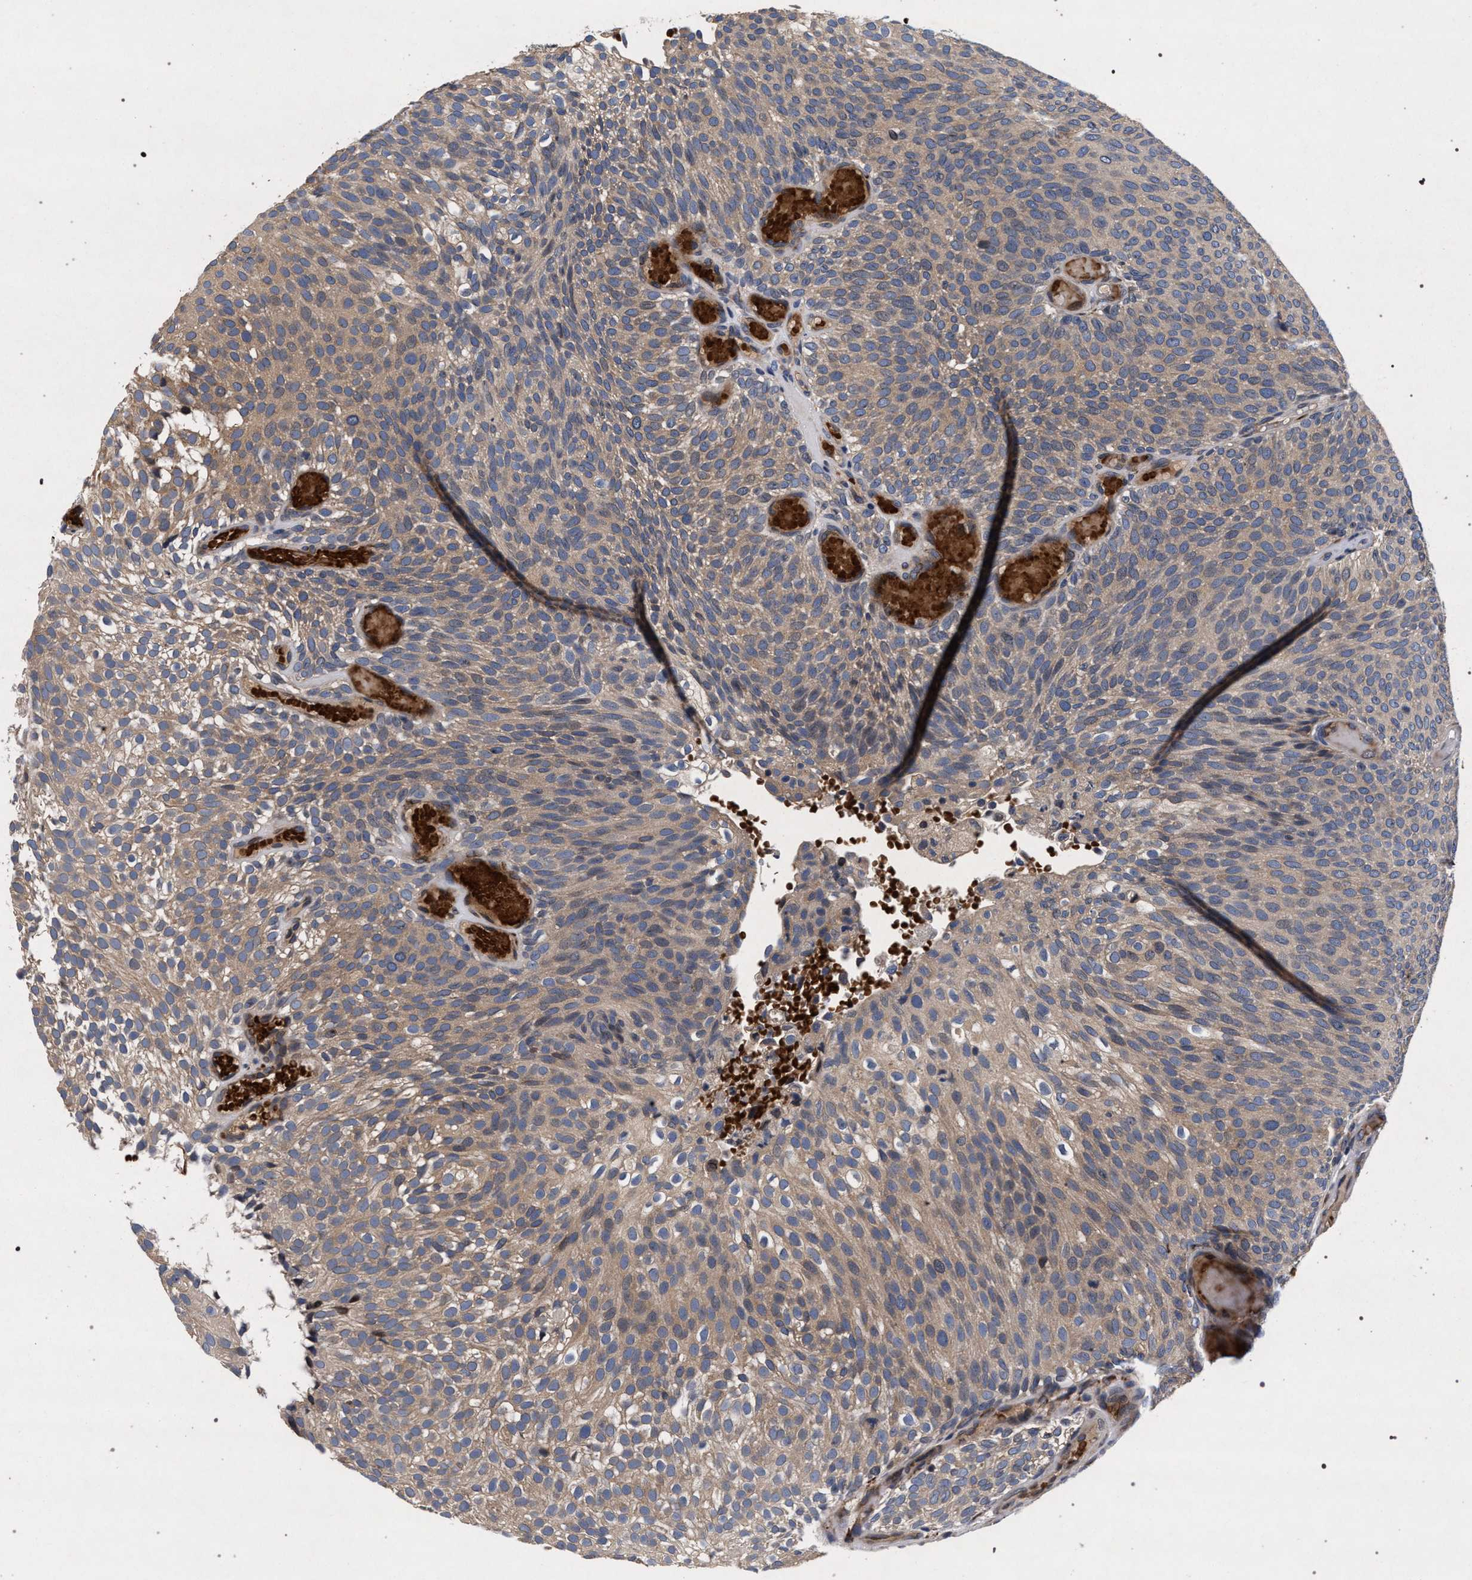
{"staining": {"intensity": "weak", "quantity": ">75%", "location": "cytoplasmic/membranous"}, "tissue": "urothelial cancer", "cell_type": "Tumor cells", "image_type": "cancer", "snomed": [{"axis": "morphology", "description": "Urothelial carcinoma, Low grade"}, {"axis": "topography", "description": "Urinary bladder"}], "caption": "Low-grade urothelial carcinoma stained with a brown dye displays weak cytoplasmic/membranous positive staining in about >75% of tumor cells.", "gene": "NEK7", "patient": {"sex": "male", "age": 78}}